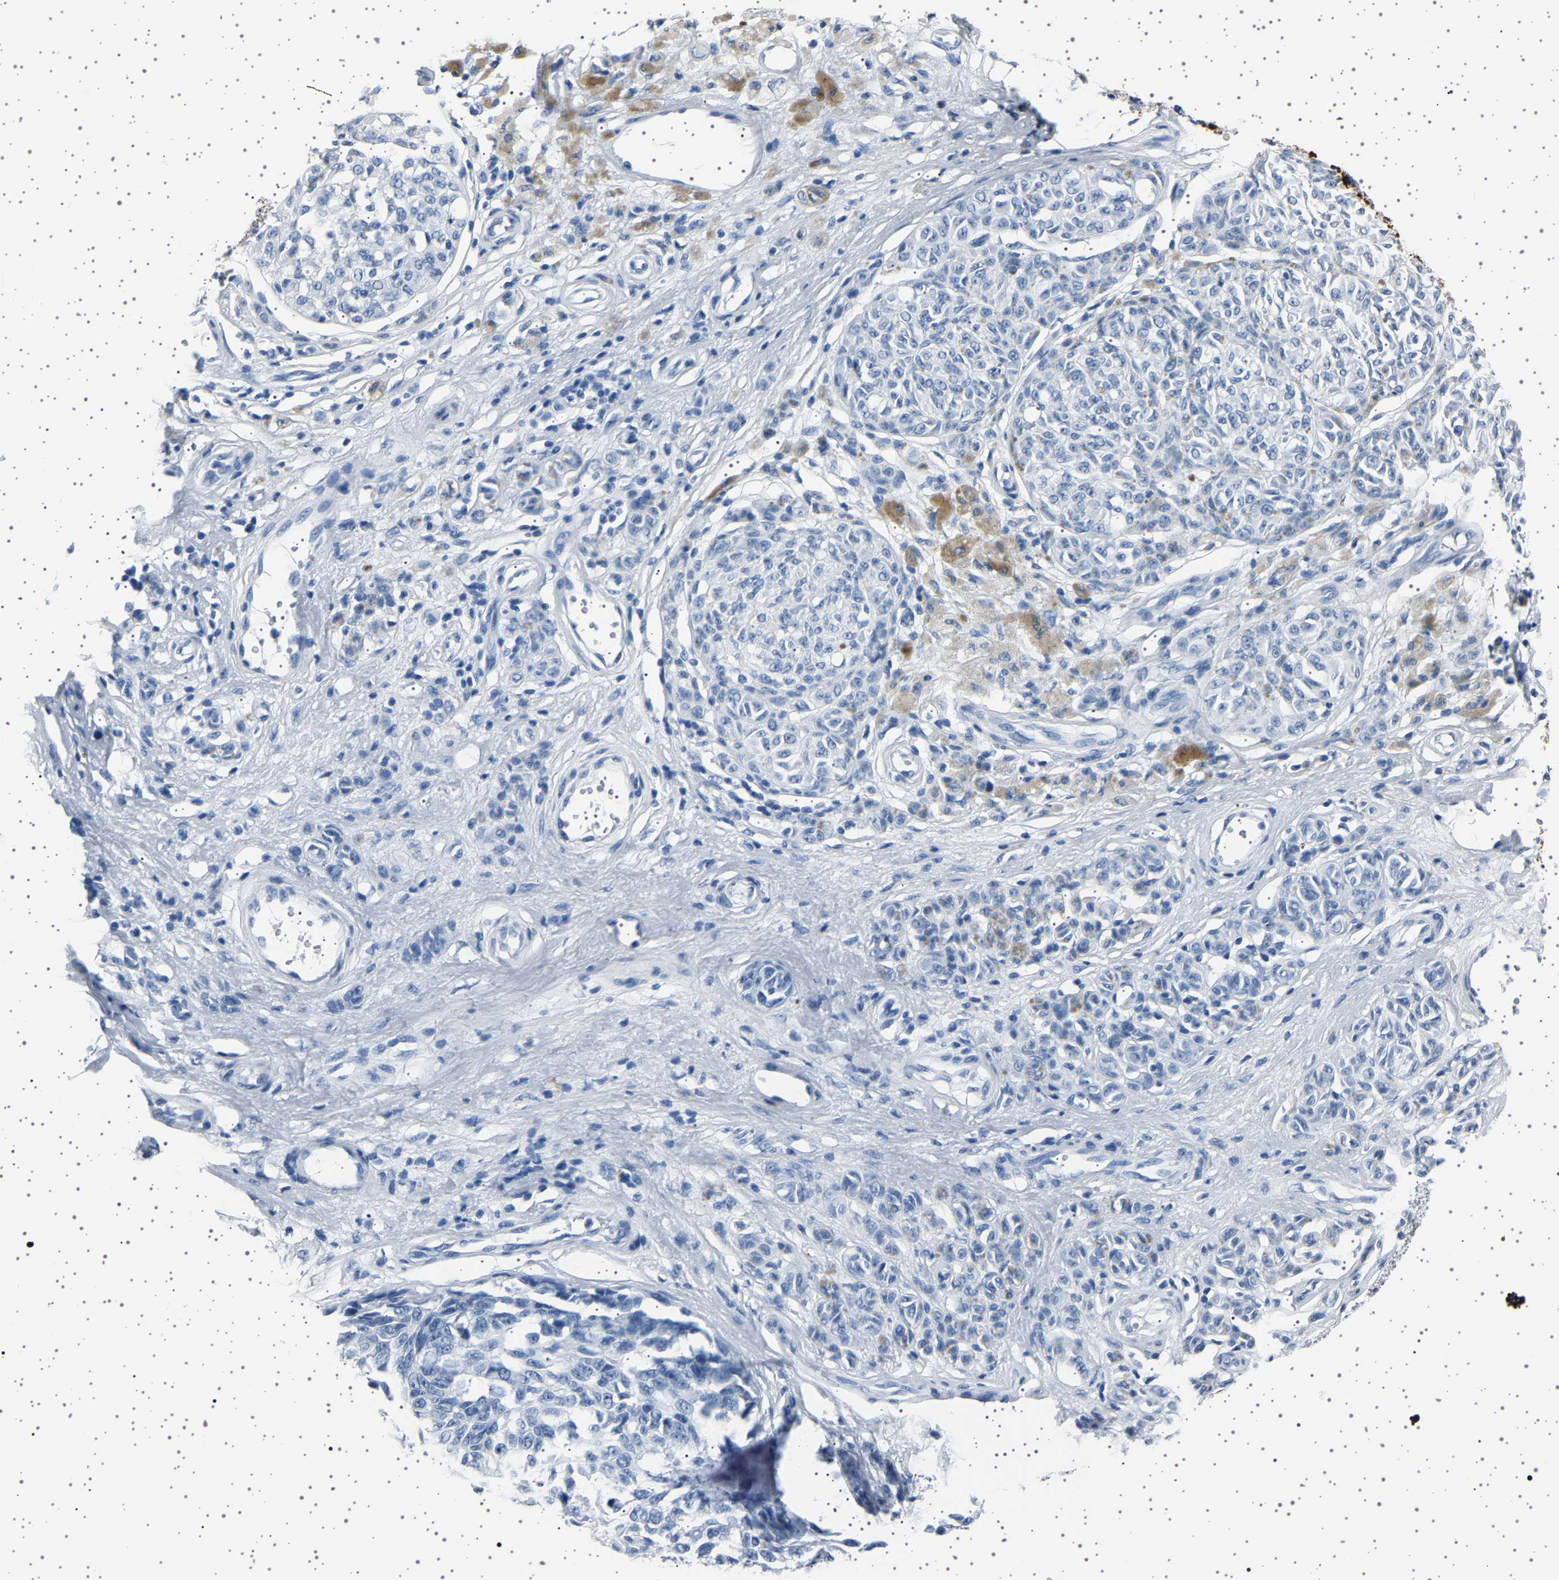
{"staining": {"intensity": "negative", "quantity": "none", "location": "none"}, "tissue": "melanoma", "cell_type": "Tumor cells", "image_type": "cancer", "snomed": [{"axis": "morphology", "description": "Malignant melanoma, NOS"}, {"axis": "topography", "description": "Skin"}], "caption": "Immunohistochemistry (IHC) of human melanoma exhibits no positivity in tumor cells.", "gene": "TFF3", "patient": {"sex": "female", "age": 64}}